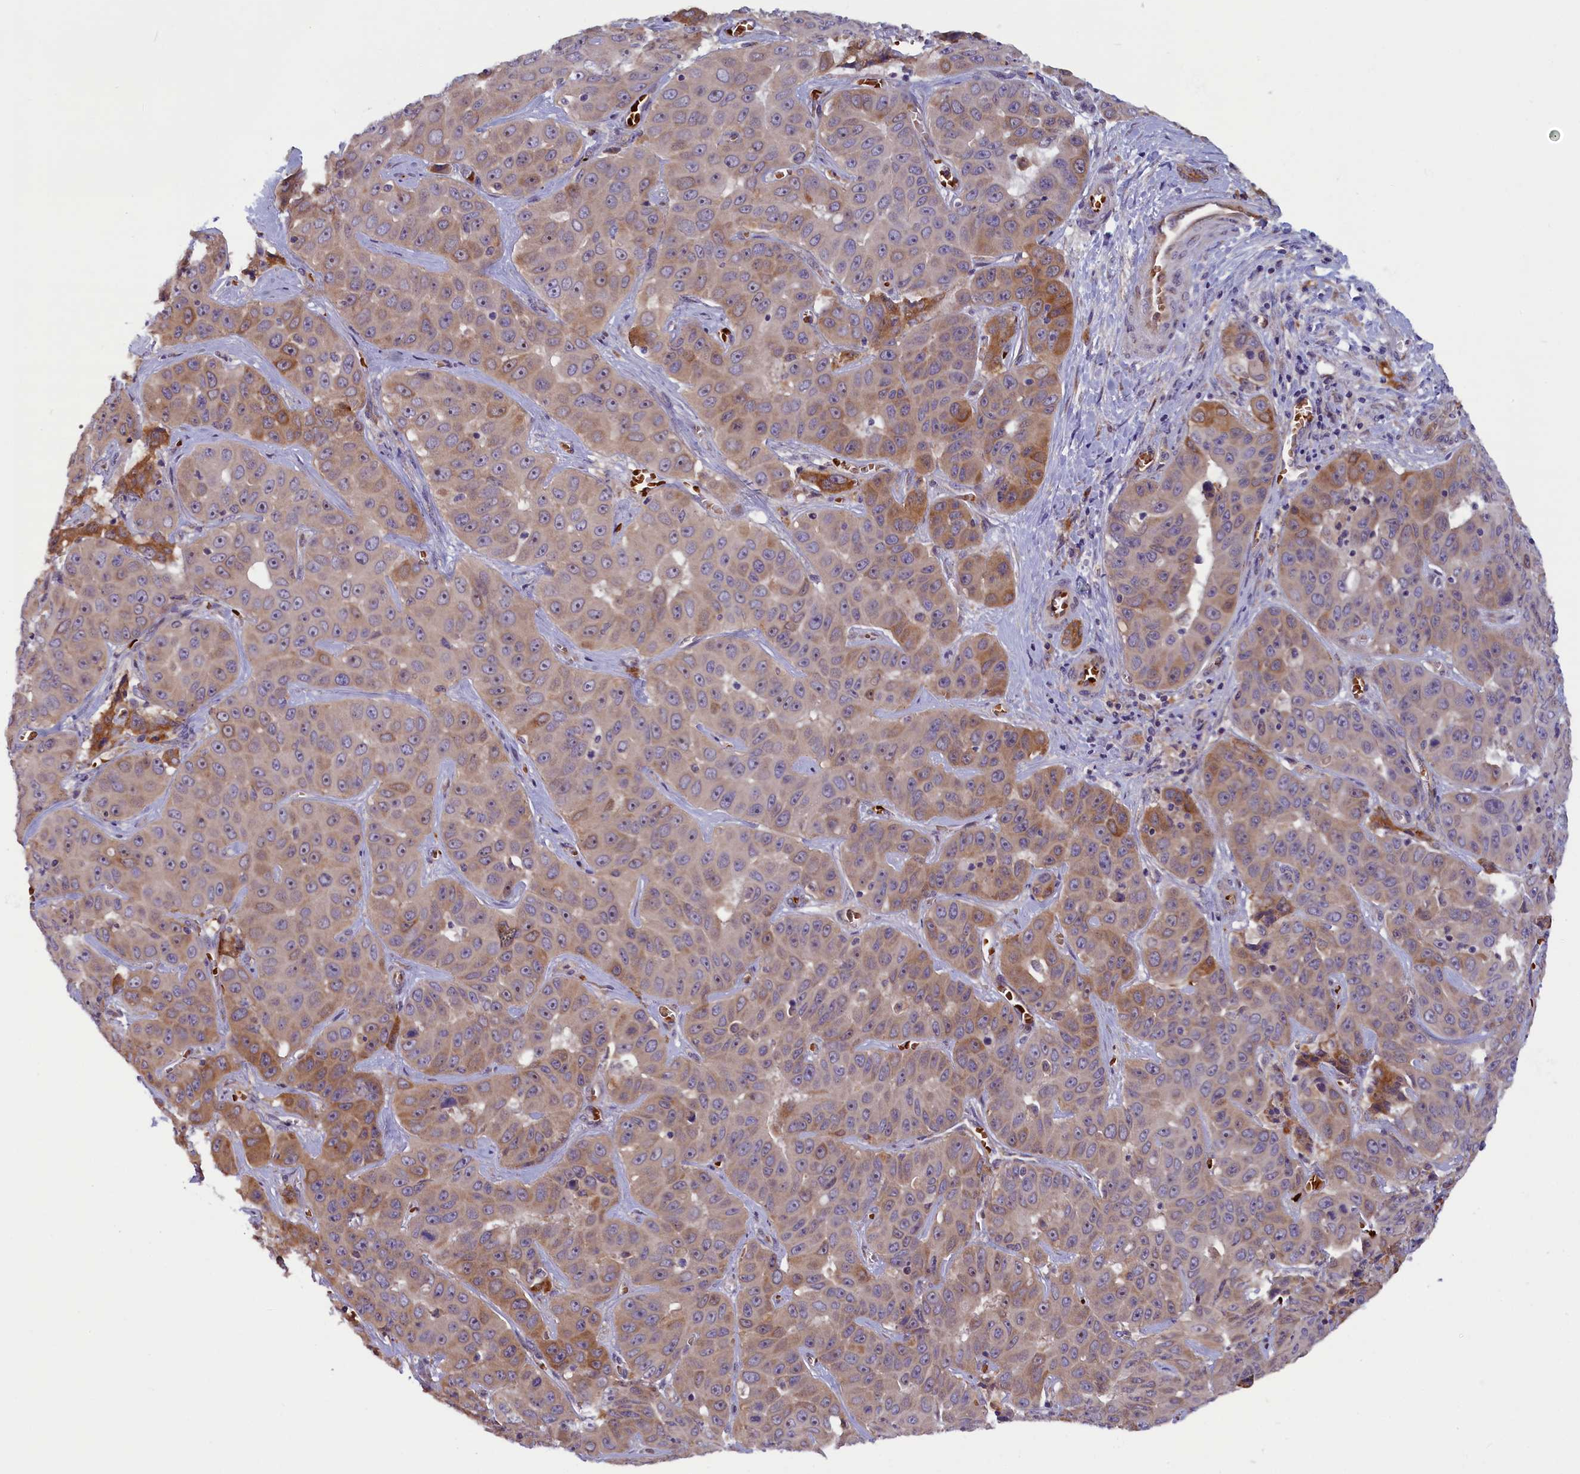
{"staining": {"intensity": "moderate", "quantity": ">75%", "location": "cytoplasmic/membranous"}, "tissue": "liver cancer", "cell_type": "Tumor cells", "image_type": "cancer", "snomed": [{"axis": "morphology", "description": "Cholangiocarcinoma"}, {"axis": "topography", "description": "Liver"}], "caption": "Liver cholangiocarcinoma stained with immunohistochemistry (IHC) reveals moderate cytoplasmic/membranous expression in about >75% of tumor cells.", "gene": "CCDC9B", "patient": {"sex": "female", "age": 52}}